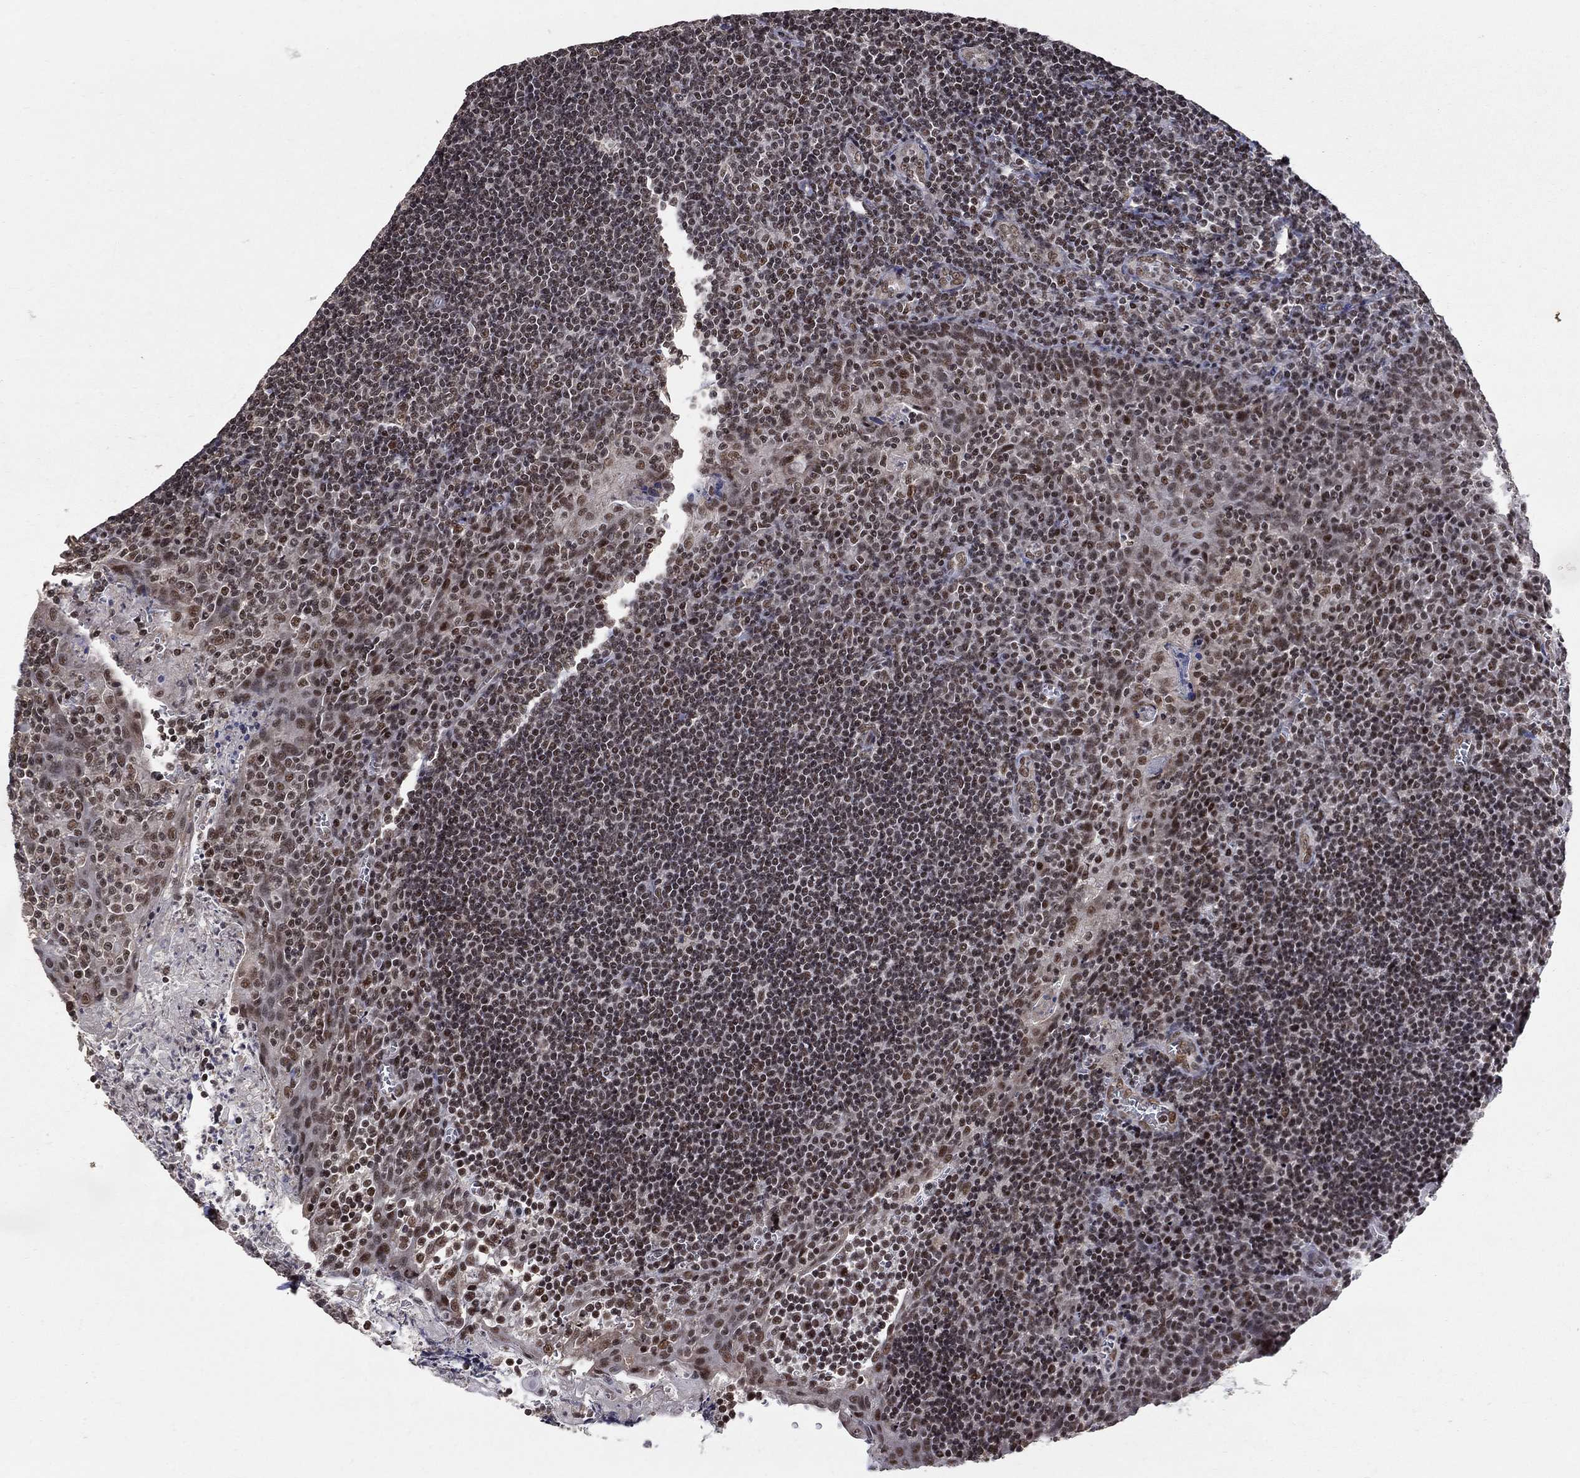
{"staining": {"intensity": "moderate", "quantity": "25%-75%", "location": "nuclear"}, "tissue": "tonsil", "cell_type": "Germinal center cells", "image_type": "normal", "snomed": [{"axis": "morphology", "description": "Normal tissue, NOS"}, {"axis": "morphology", "description": "Inflammation, NOS"}, {"axis": "topography", "description": "Tonsil"}], "caption": "Immunohistochemical staining of benign tonsil displays 25%-75% levels of moderate nuclear protein expression in approximately 25%-75% of germinal center cells. (Brightfield microscopy of DAB IHC at high magnification).", "gene": "PNISR", "patient": {"sex": "female", "age": 31}}